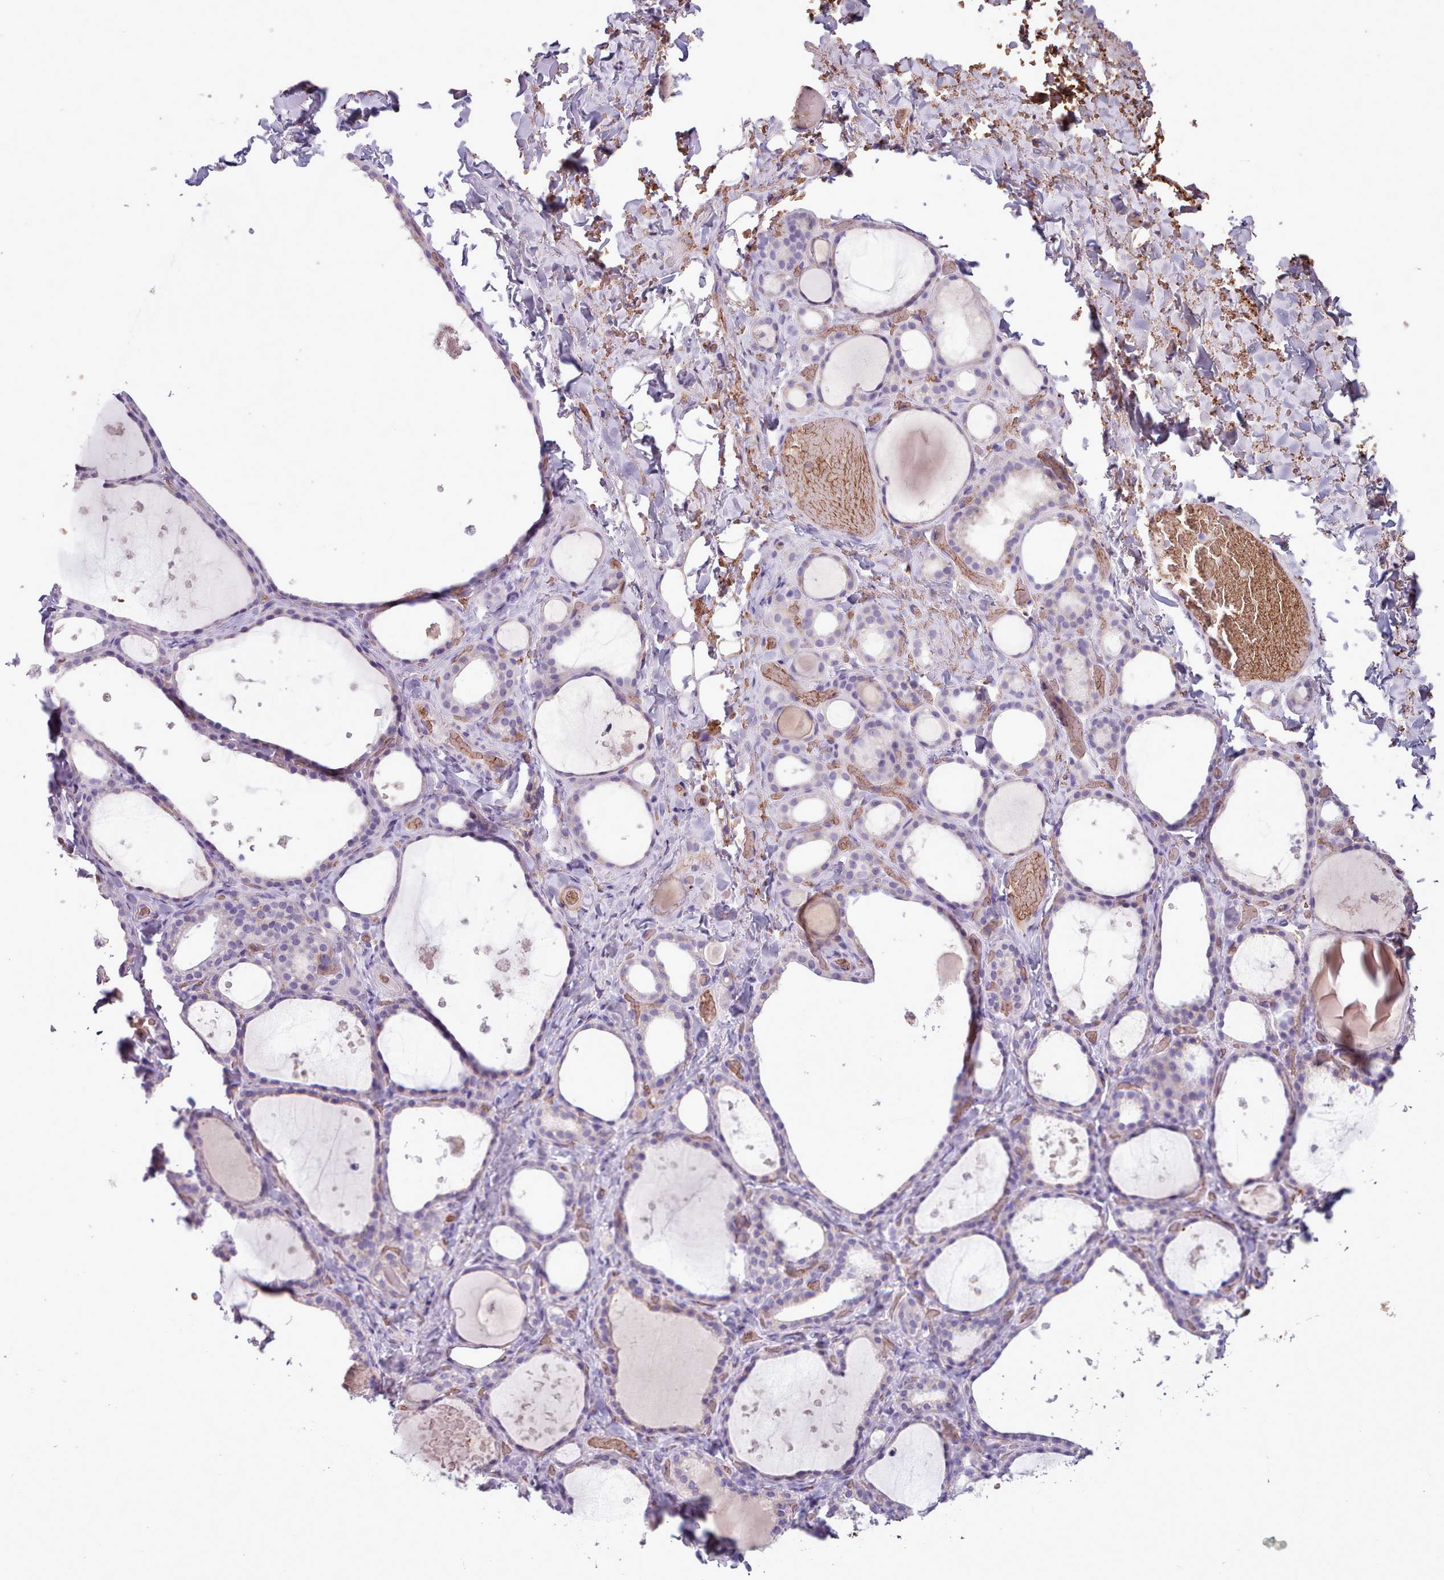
{"staining": {"intensity": "weak", "quantity": "25%-75%", "location": "cytoplasmic/membranous"}, "tissue": "thyroid gland", "cell_type": "Glandular cells", "image_type": "normal", "snomed": [{"axis": "morphology", "description": "Normal tissue, NOS"}, {"axis": "topography", "description": "Thyroid gland"}], "caption": "DAB immunohistochemical staining of normal thyroid gland exhibits weak cytoplasmic/membranous protein staining in about 25%-75% of glandular cells.", "gene": "AK4P3", "patient": {"sex": "female", "age": 44}}